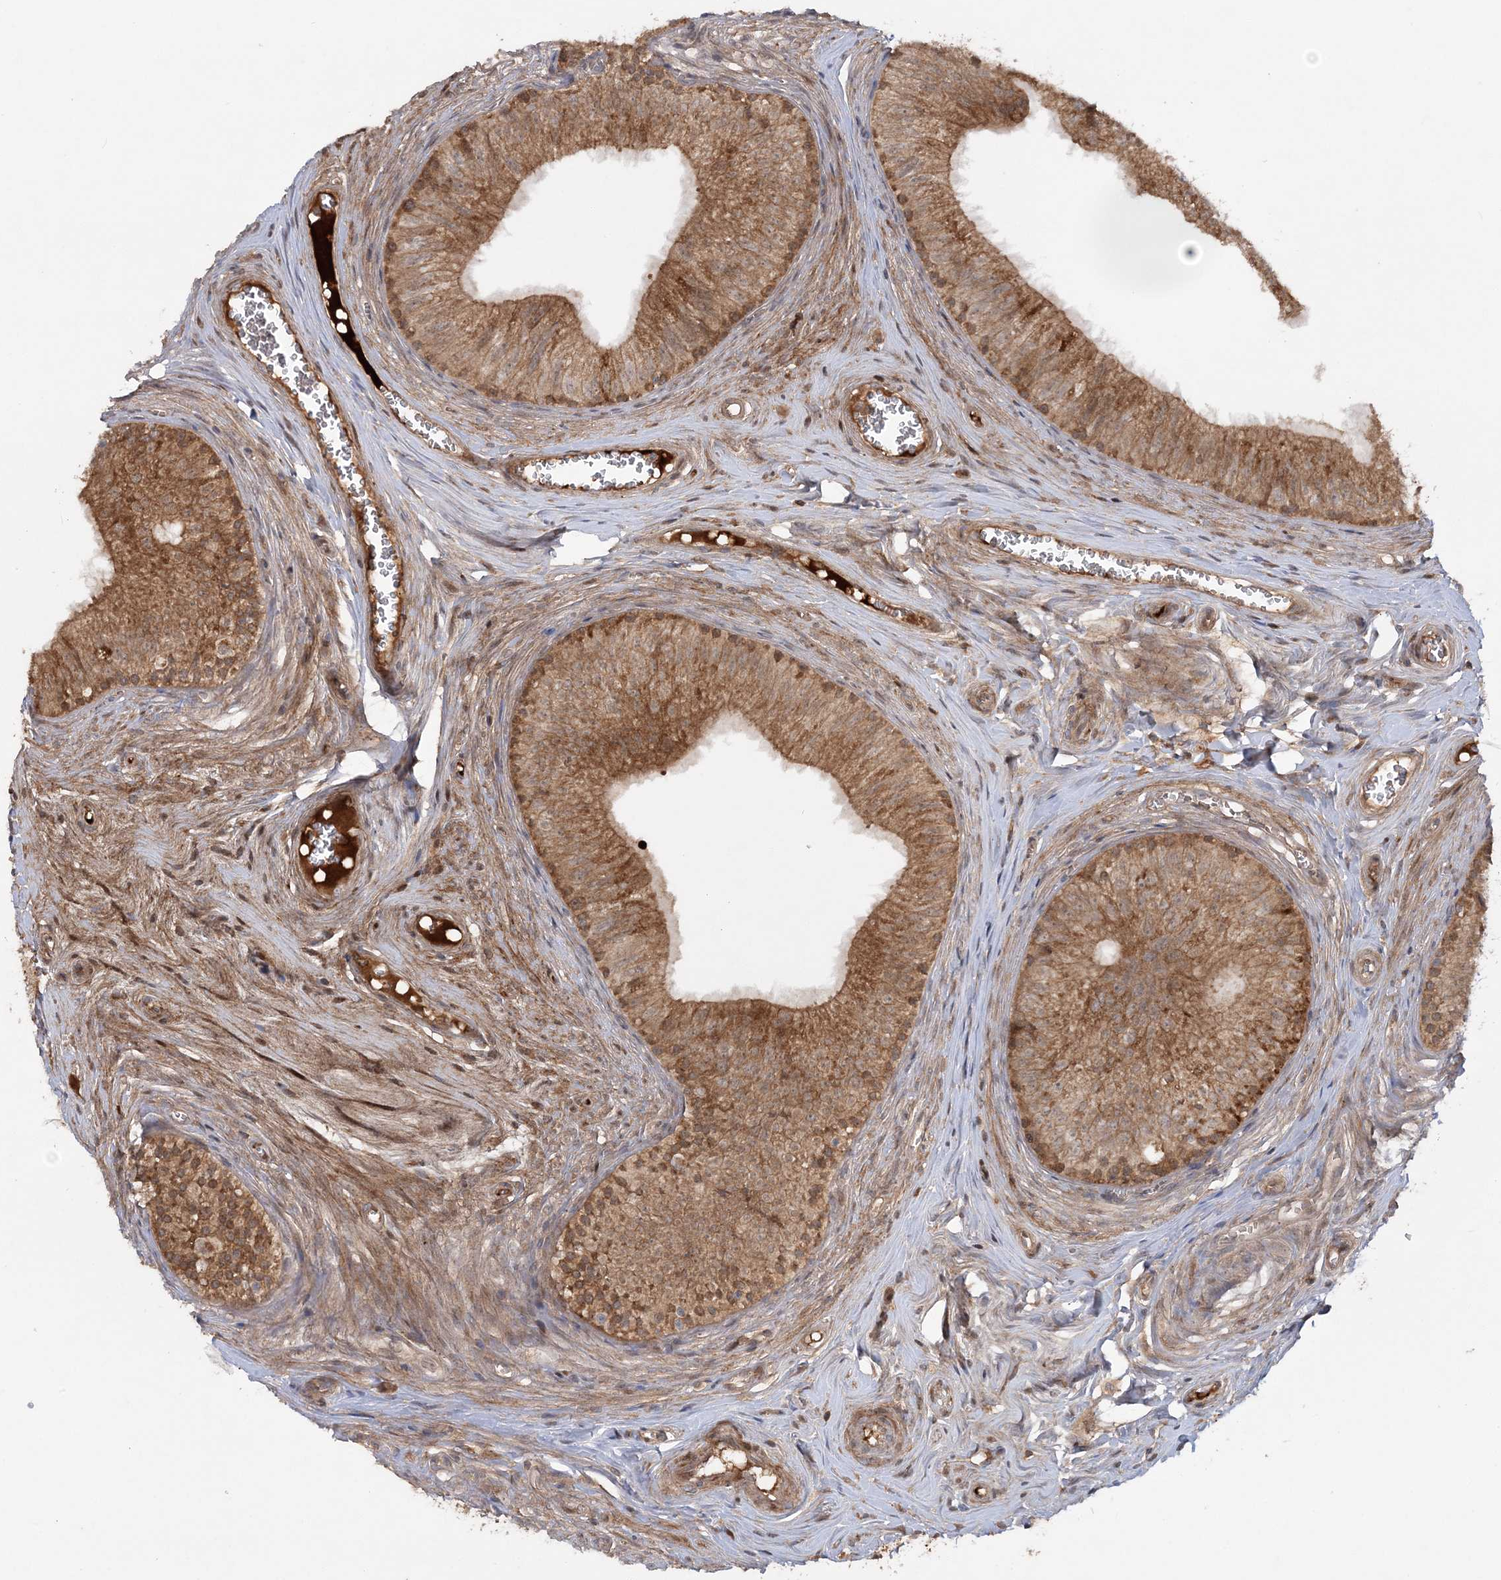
{"staining": {"intensity": "moderate", "quantity": ">75%", "location": "cytoplasmic/membranous"}, "tissue": "epididymis", "cell_type": "Glandular cells", "image_type": "normal", "snomed": [{"axis": "morphology", "description": "Normal tissue, NOS"}, {"axis": "topography", "description": "Epididymis"}], "caption": "Benign epididymis exhibits moderate cytoplasmic/membranous positivity in about >75% of glandular cells, visualized by immunohistochemistry.", "gene": "MOCS2", "patient": {"sex": "male", "age": 46}}